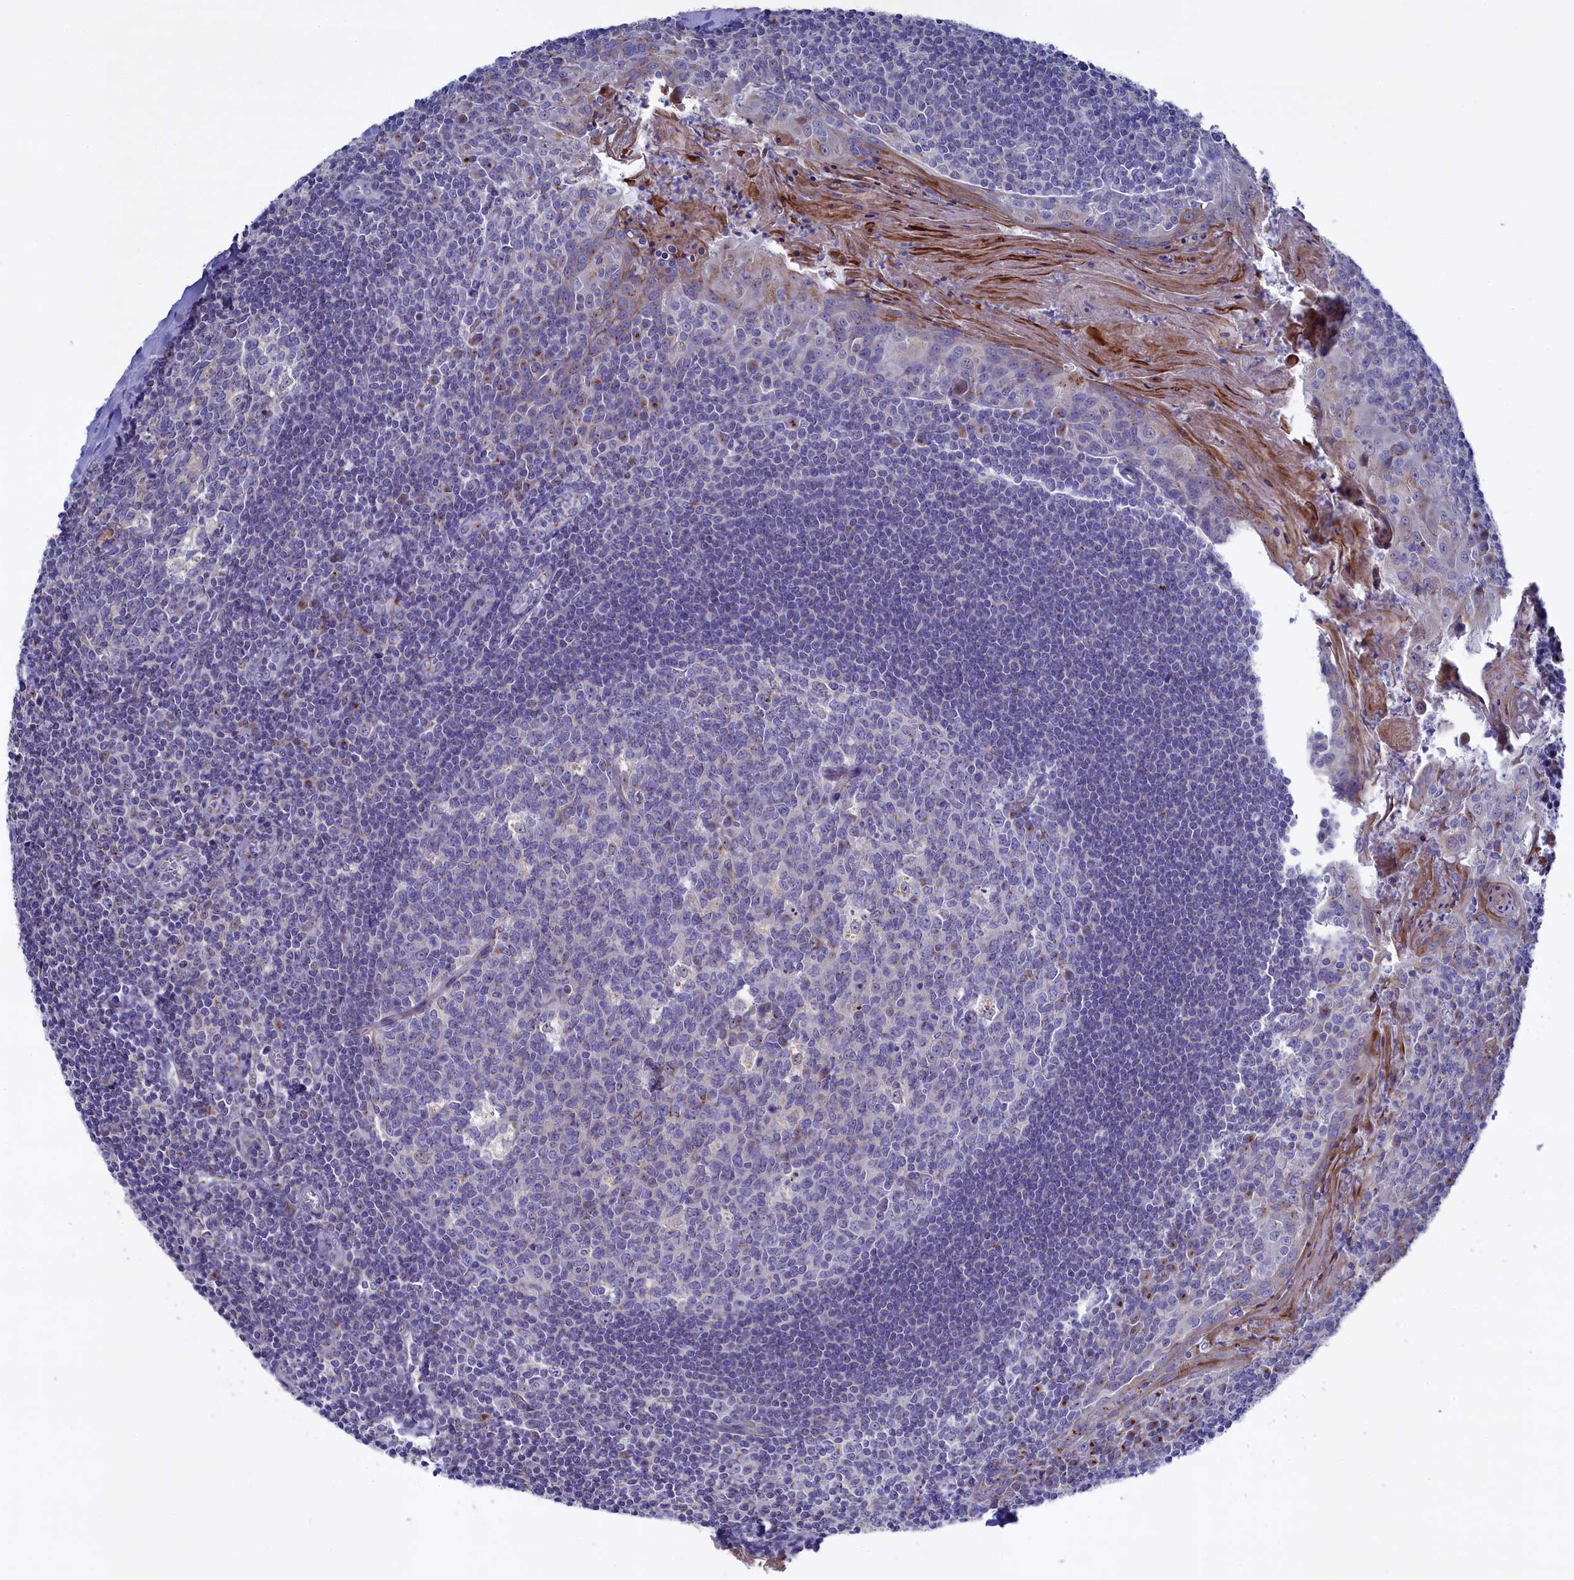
{"staining": {"intensity": "negative", "quantity": "none", "location": "none"}, "tissue": "tonsil", "cell_type": "Germinal center cells", "image_type": "normal", "snomed": [{"axis": "morphology", "description": "Normal tissue, NOS"}, {"axis": "topography", "description": "Tonsil"}], "caption": "The IHC micrograph has no significant staining in germinal center cells of tonsil. Brightfield microscopy of IHC stained with DAB (brown) and hematoxylin (blue), captured at high magnification.", "gene": "GPR108", "patient": {"sex": "male", "age": 27}}